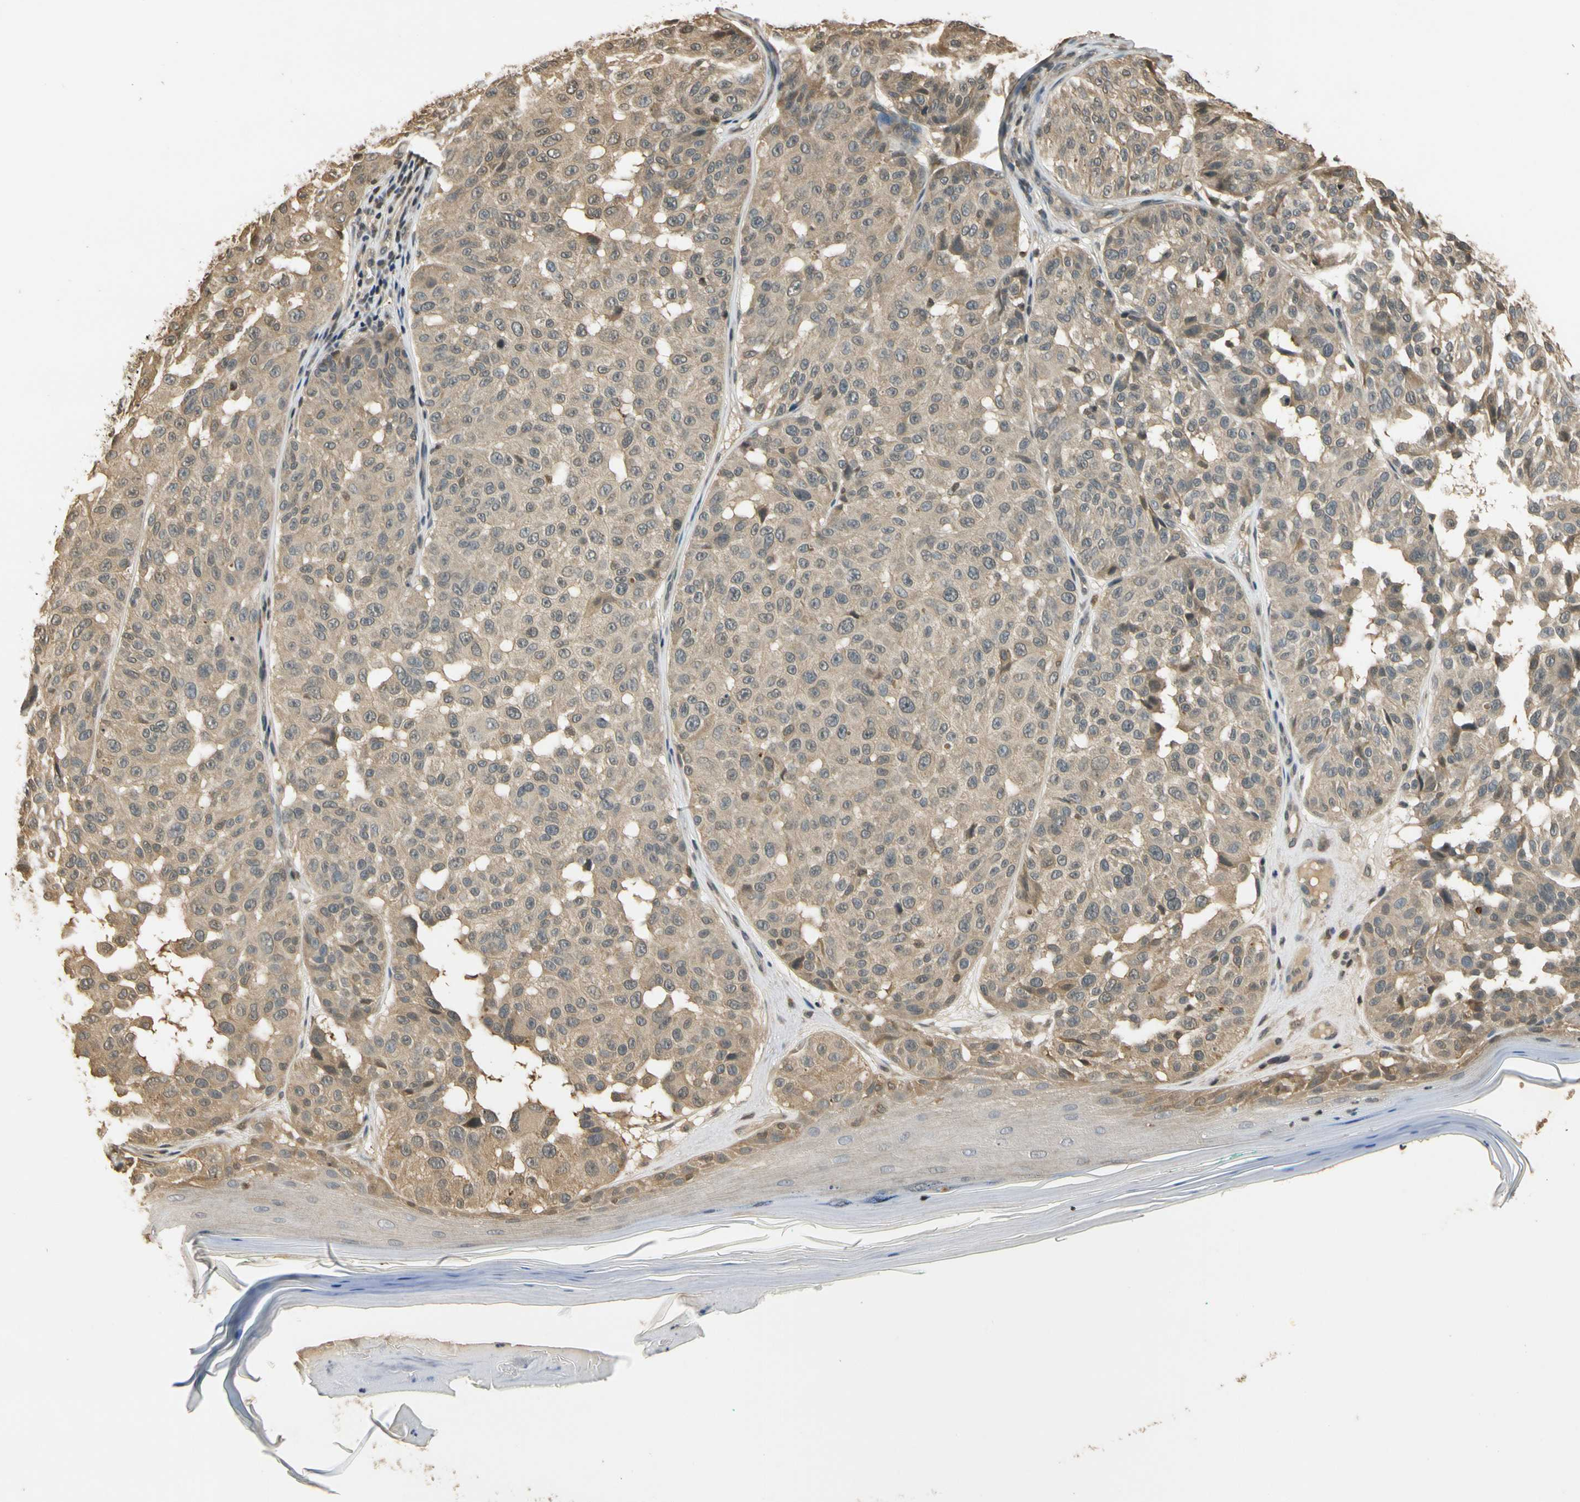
{"staining": {"intensity": "weak", "quantity": ">75%", "location": "cytoplasmic/membranous,nuclear"}, "tissue": "melanoma", "cell_type": "Tumor cells", "image_type": "cancer", "snomed": [{"axis": "morphology", "description": "Malignant melanoma, NOS"}, {"axis": "topography", "description": "Skin"}], "caption": "Malignant melanoma stained for a protein (brown) exhibits weak cytoplasmic/membranous and nuclear positive staining in approximately >75% of tumor cells.", "gene": "SOD1", "patient": {"sex": "female", "age": 46}}